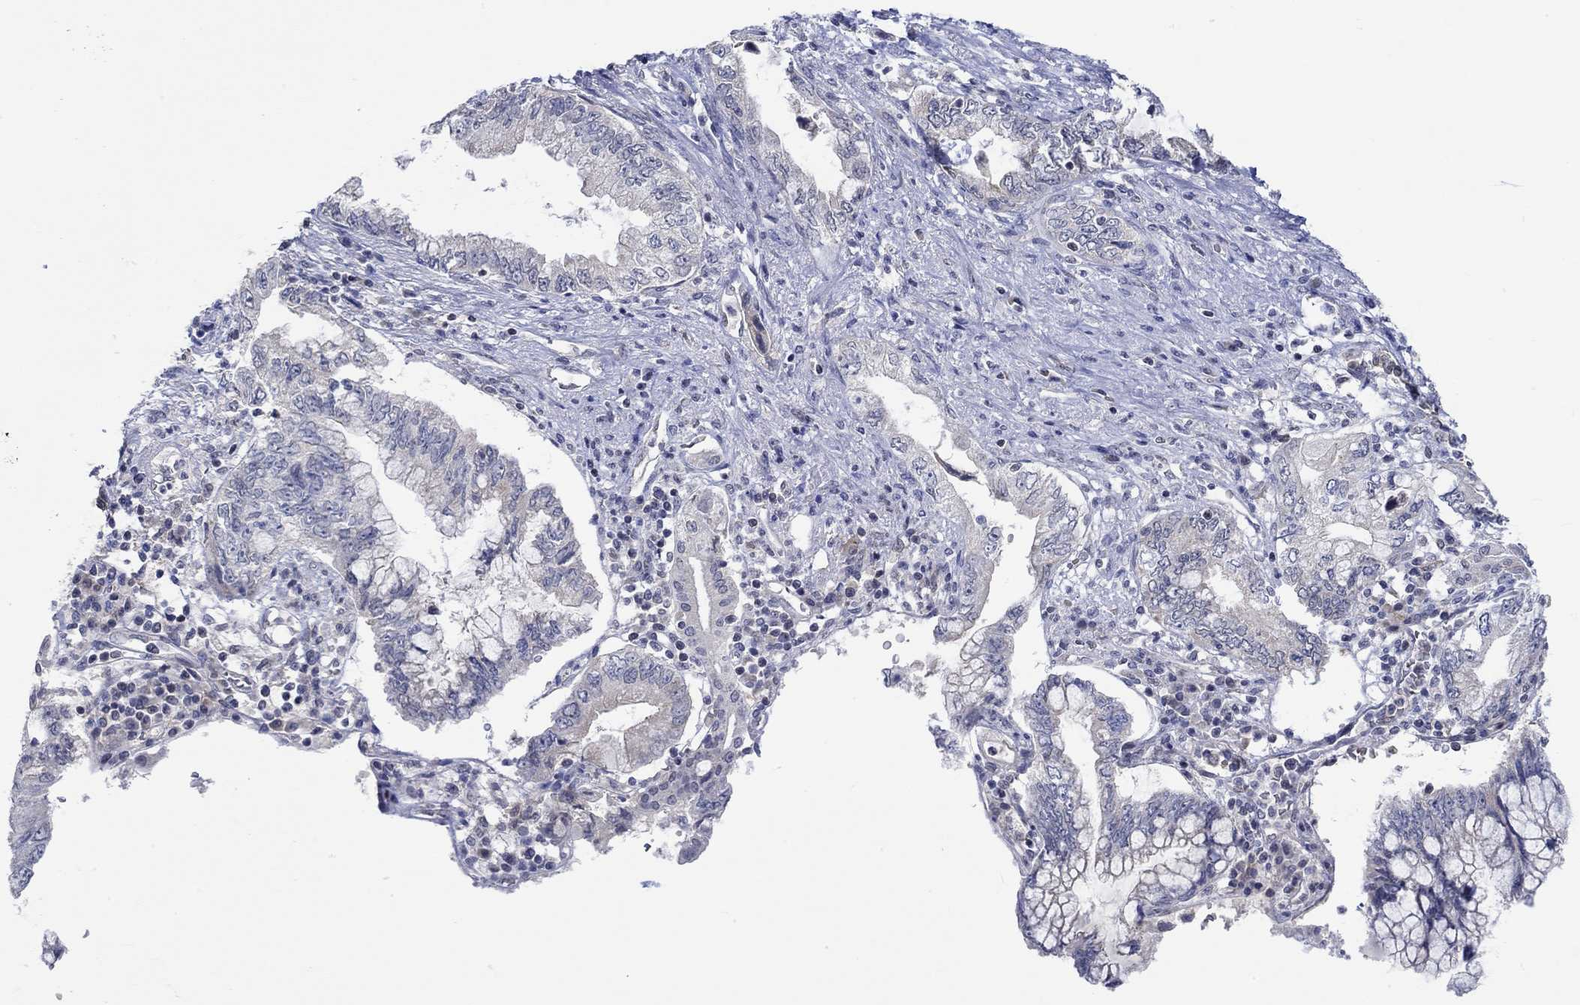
{"staining": {"intensity": "weak", "quantity": "<25%", "location": "cytoplasmic/membranous"}, "tissue": "pancreatic cancer", "cell_type": "Tumor cells", "image_type": "cancer", "snomed": [{"axis": "morphology", "description": "Adenocarcinoma, NOS"}, {"axis": "topography", "description": "Pancreas"}], "caption": "This is an immunohistochemistry image of pancreatic cancer (adenocarcinoma). There is no positivity in tumor cells.", "gene": "WASF1", "patient": {"sex": "female", "age": 73}}